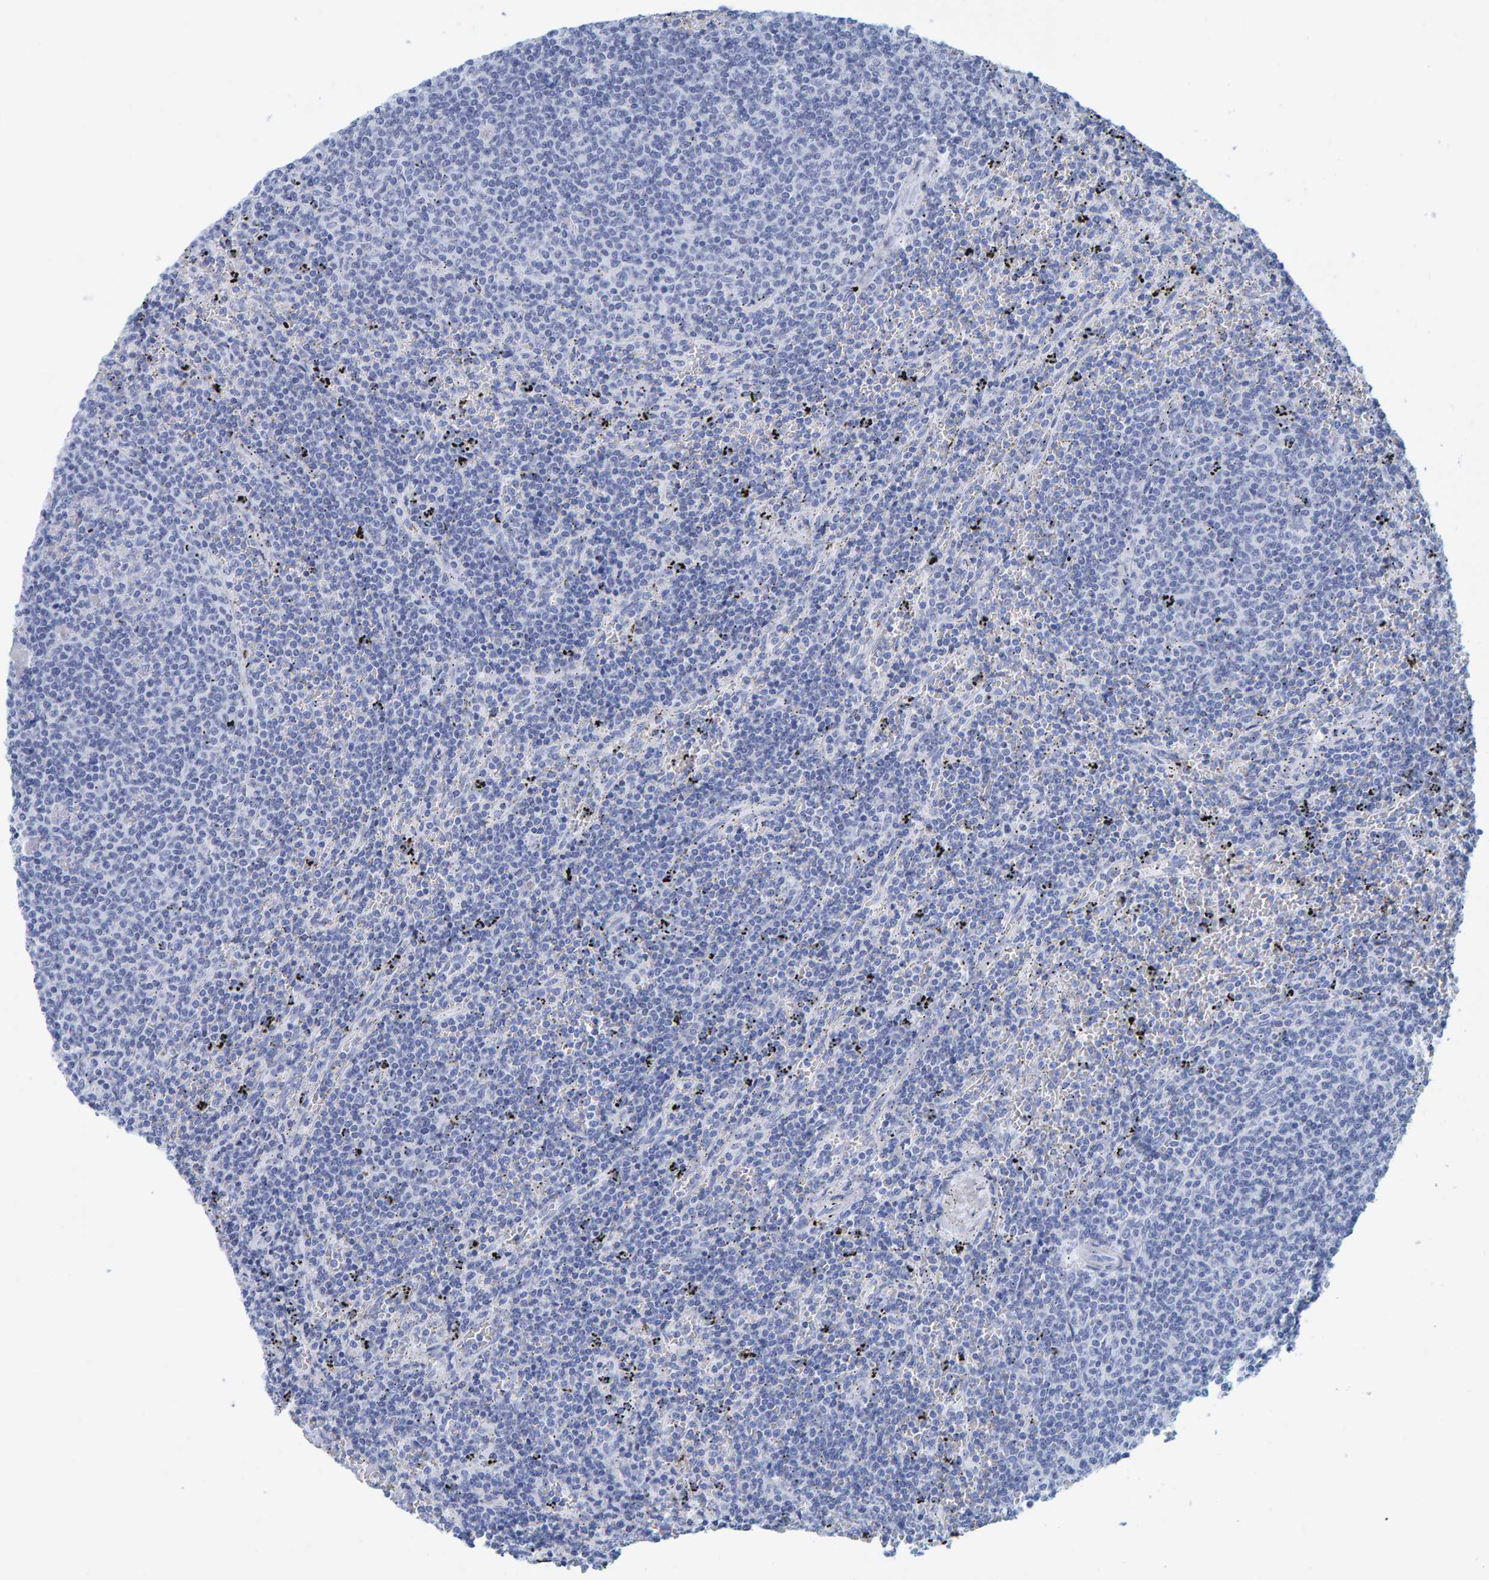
{"staining": {"intensity": "negative", "quantity": "none", "location": "none"}, "tissue": "lymphoma", "cell_type": "Tumor cells", "image_type": "cancer", "snomed": [{"axis": "morphology", "description": "Malignant lymphoma, non-Hodgkin's type, Low grade"}, {"axis": "topography", "description": "Spleen"}], "caption": "Immunohistochemistry (IHC) image of neoplastic tissue: malignant lymphoma, non-Hodgkin's type (low-grade) stained with DAB (3,3'-diaminobenzidine) exhibits no significant protein expression in tumor cells.", "gene": "SFTPC", "patient": {"sex": "female", "age": 50}}